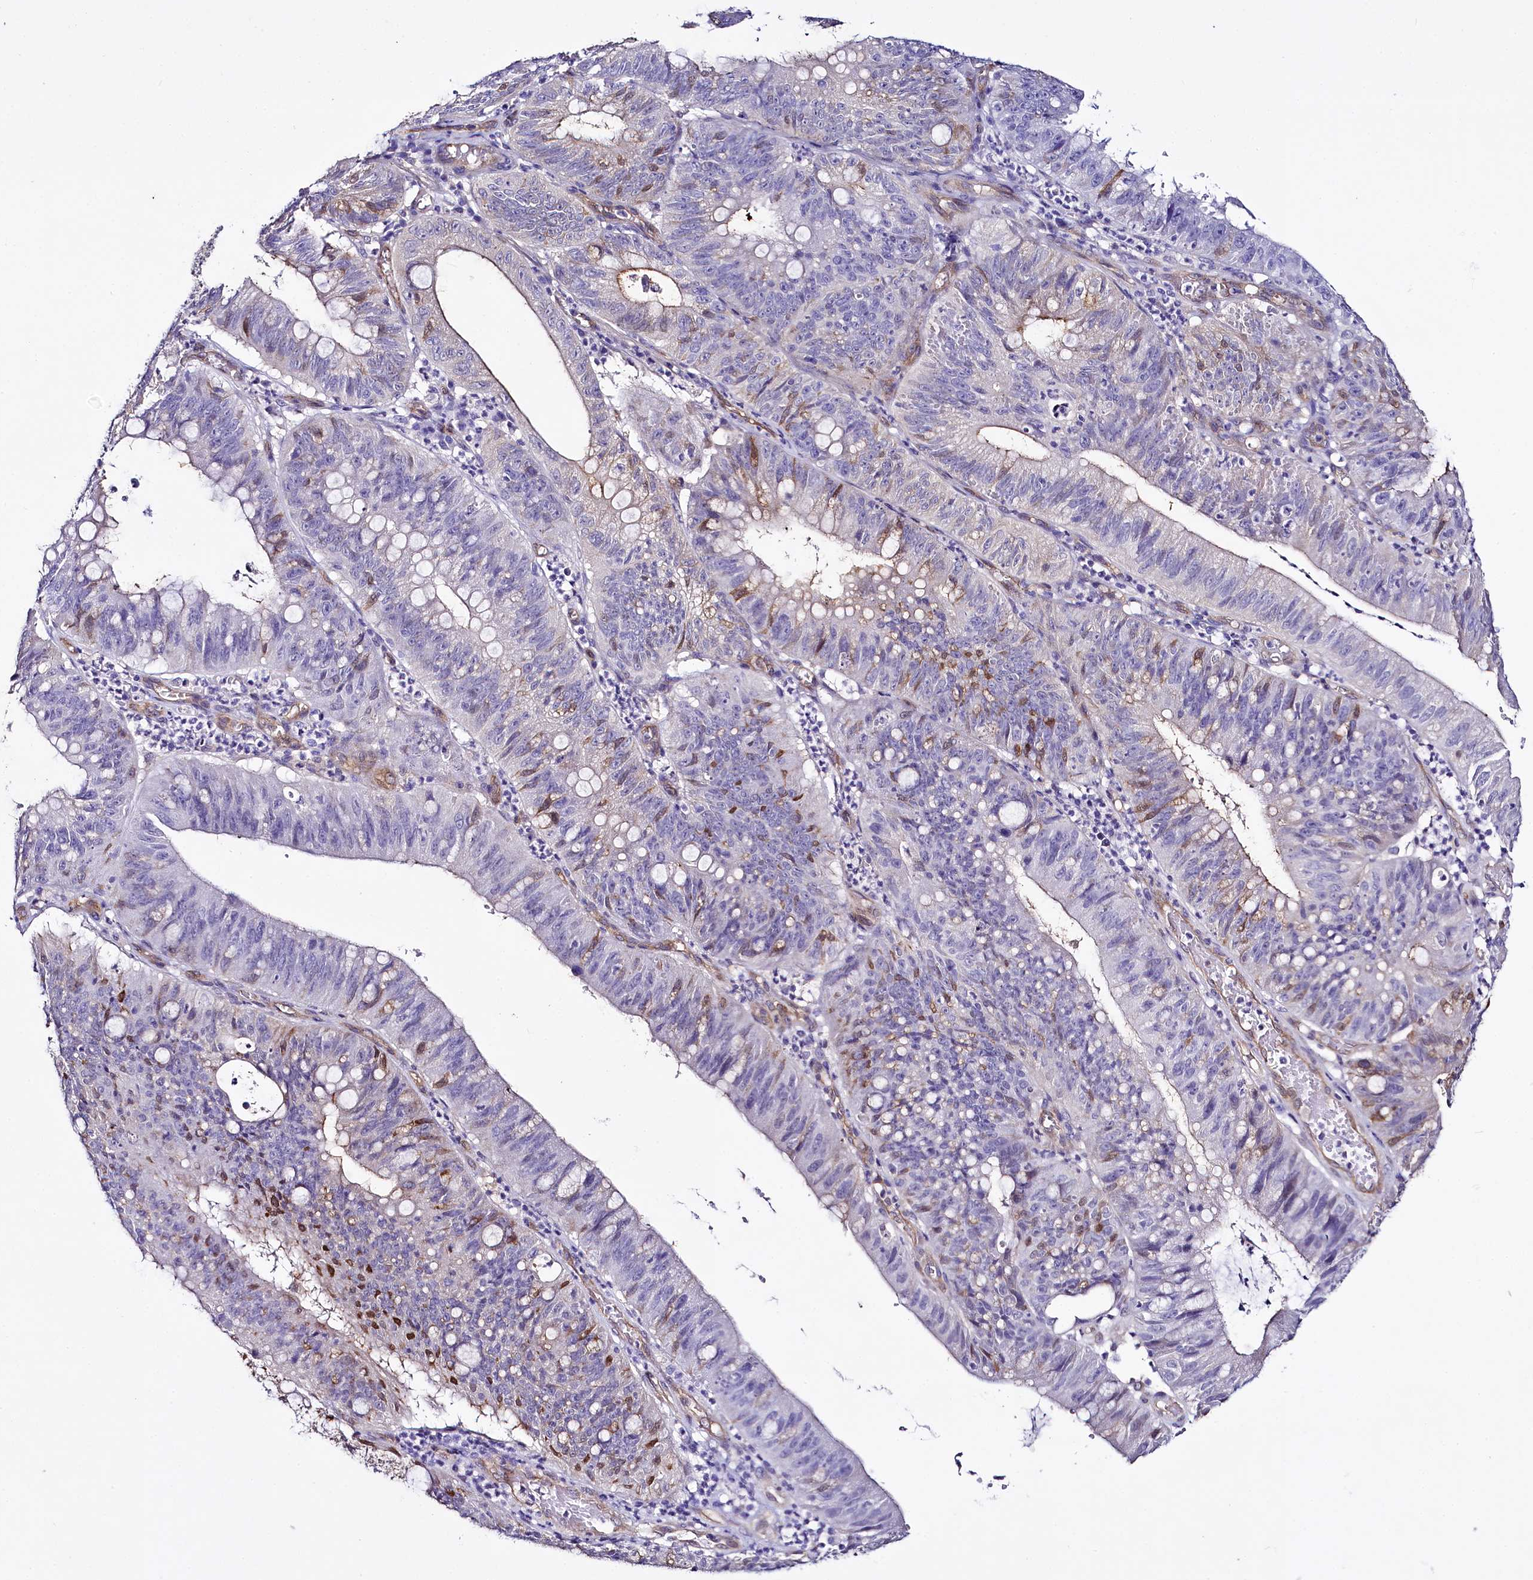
{"staining": {"intensity": "moderate", "quantity": "<25%", "location": "cytoplasmic/membranous"}, "tissue": "stomach cancer", "cell_type": "Tumor cells", "image_type": "cancer", "snomed": [{"axis": "morphology", "description": "Adenocarcinoma, NOS"}, {"axis": "topography", "description": "Stomach"}], "caption": "Immunohistochemistry of human stomach cancer (adenocarcinoma) demonstrates low levels of moderate cytoplasmic/membranous positivity in approximately <25% of tumor cells.", "gene": "STXBP1", "patient": {"sex": "male", "age": 59}}